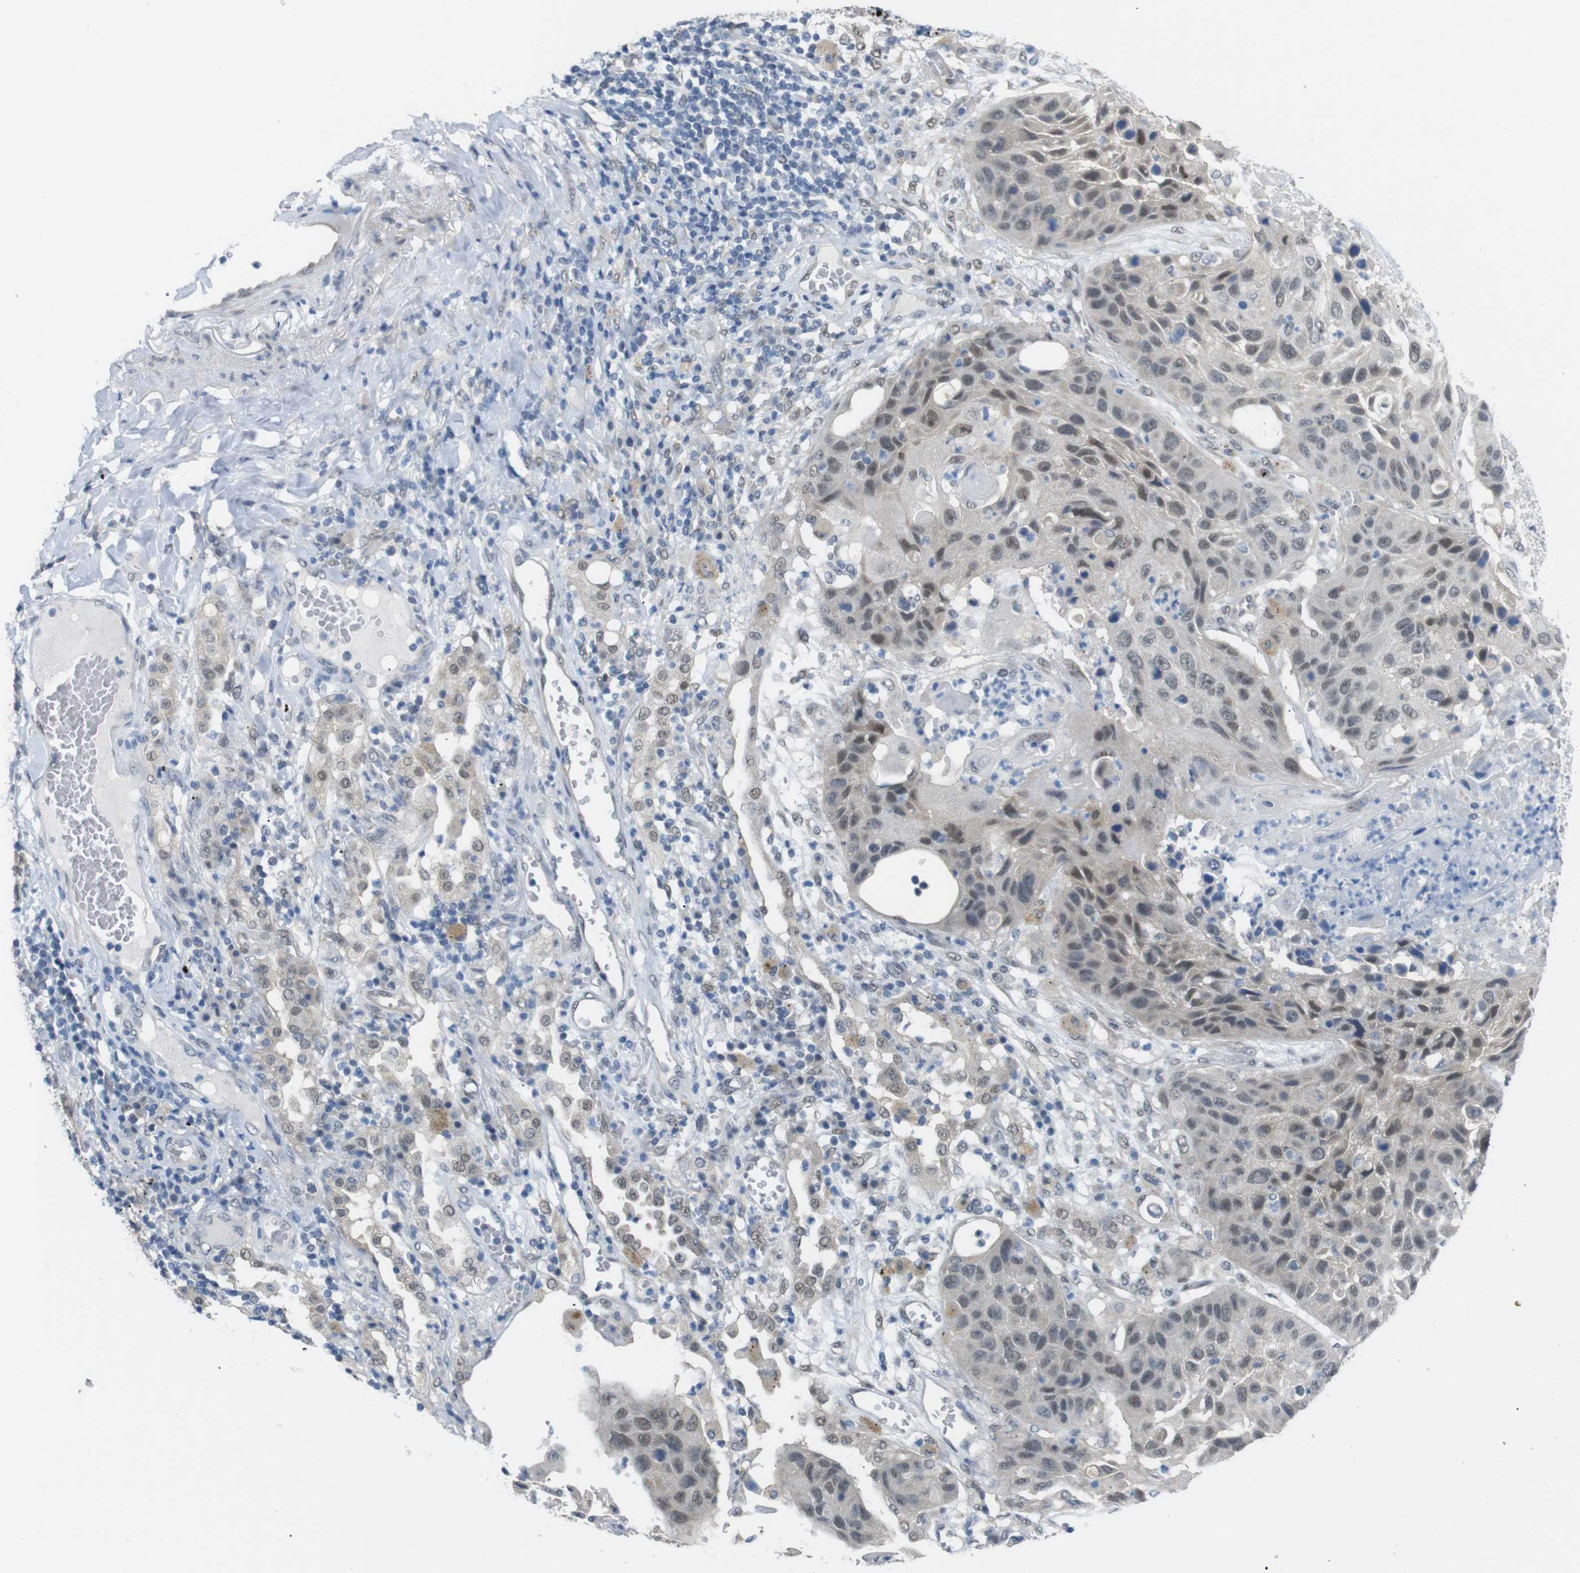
{"staining": {"intensity": "weak", "quantity": "25%-75%", "location": "nuclear"}, "tissue": "lung cancer", "cell_type": "Tumor cells", "image_type": "cancer", "snomed": [{"axis": "morphology", "description": "Squamous cell carcinoma, NOS"}, {"axis": "topography", "description": "Lung"}], "caption": "Immunohistochemistry (IHC) image of squamous cell carcinoma (lung) stained for a protein (brown), which displays low levels of weak nuclear staining in approximately 25%-75% of tumor cells.", "gene": "GPR158", "patient": {"sex": "male", "age": 57}}